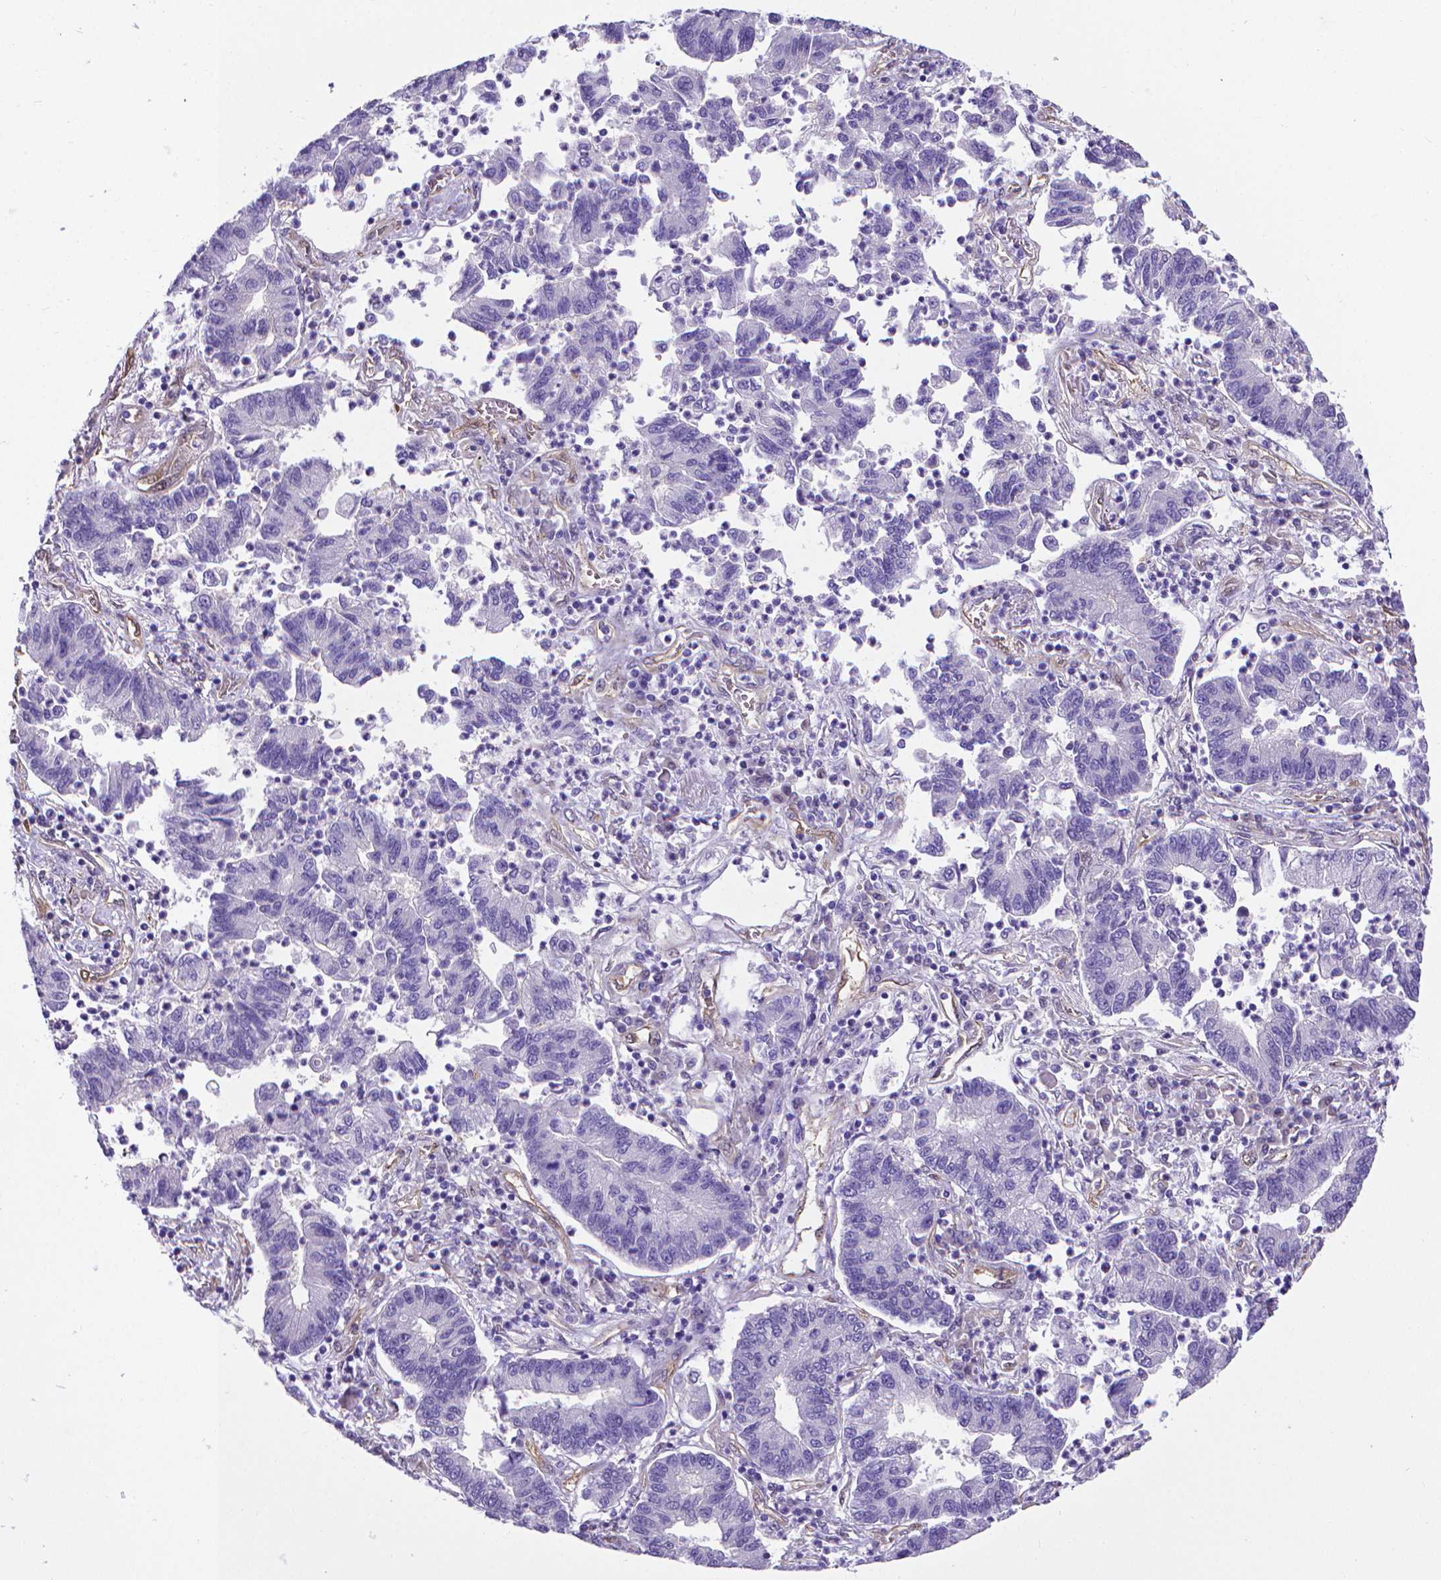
{"staining": {"intensity": "negative", "quantity": "none", "location": "none"}, "tissue": "lung cancer", "cell_type": "Tumor cells", "image_type": "cancer", "snomed": [{"axis": "morphology", "description": "Adenocarcinoma, NOS"}, {"axis": "topography", "description": "Lung"}], "caption": "Human lung cancer (adenocarcinoma) stained for a protein using immunohistochemistry (IHC) demonstrates no staining in tumor cells.", "gene": "CLIC4", "patient": {"sex": "female", "age": 57}}